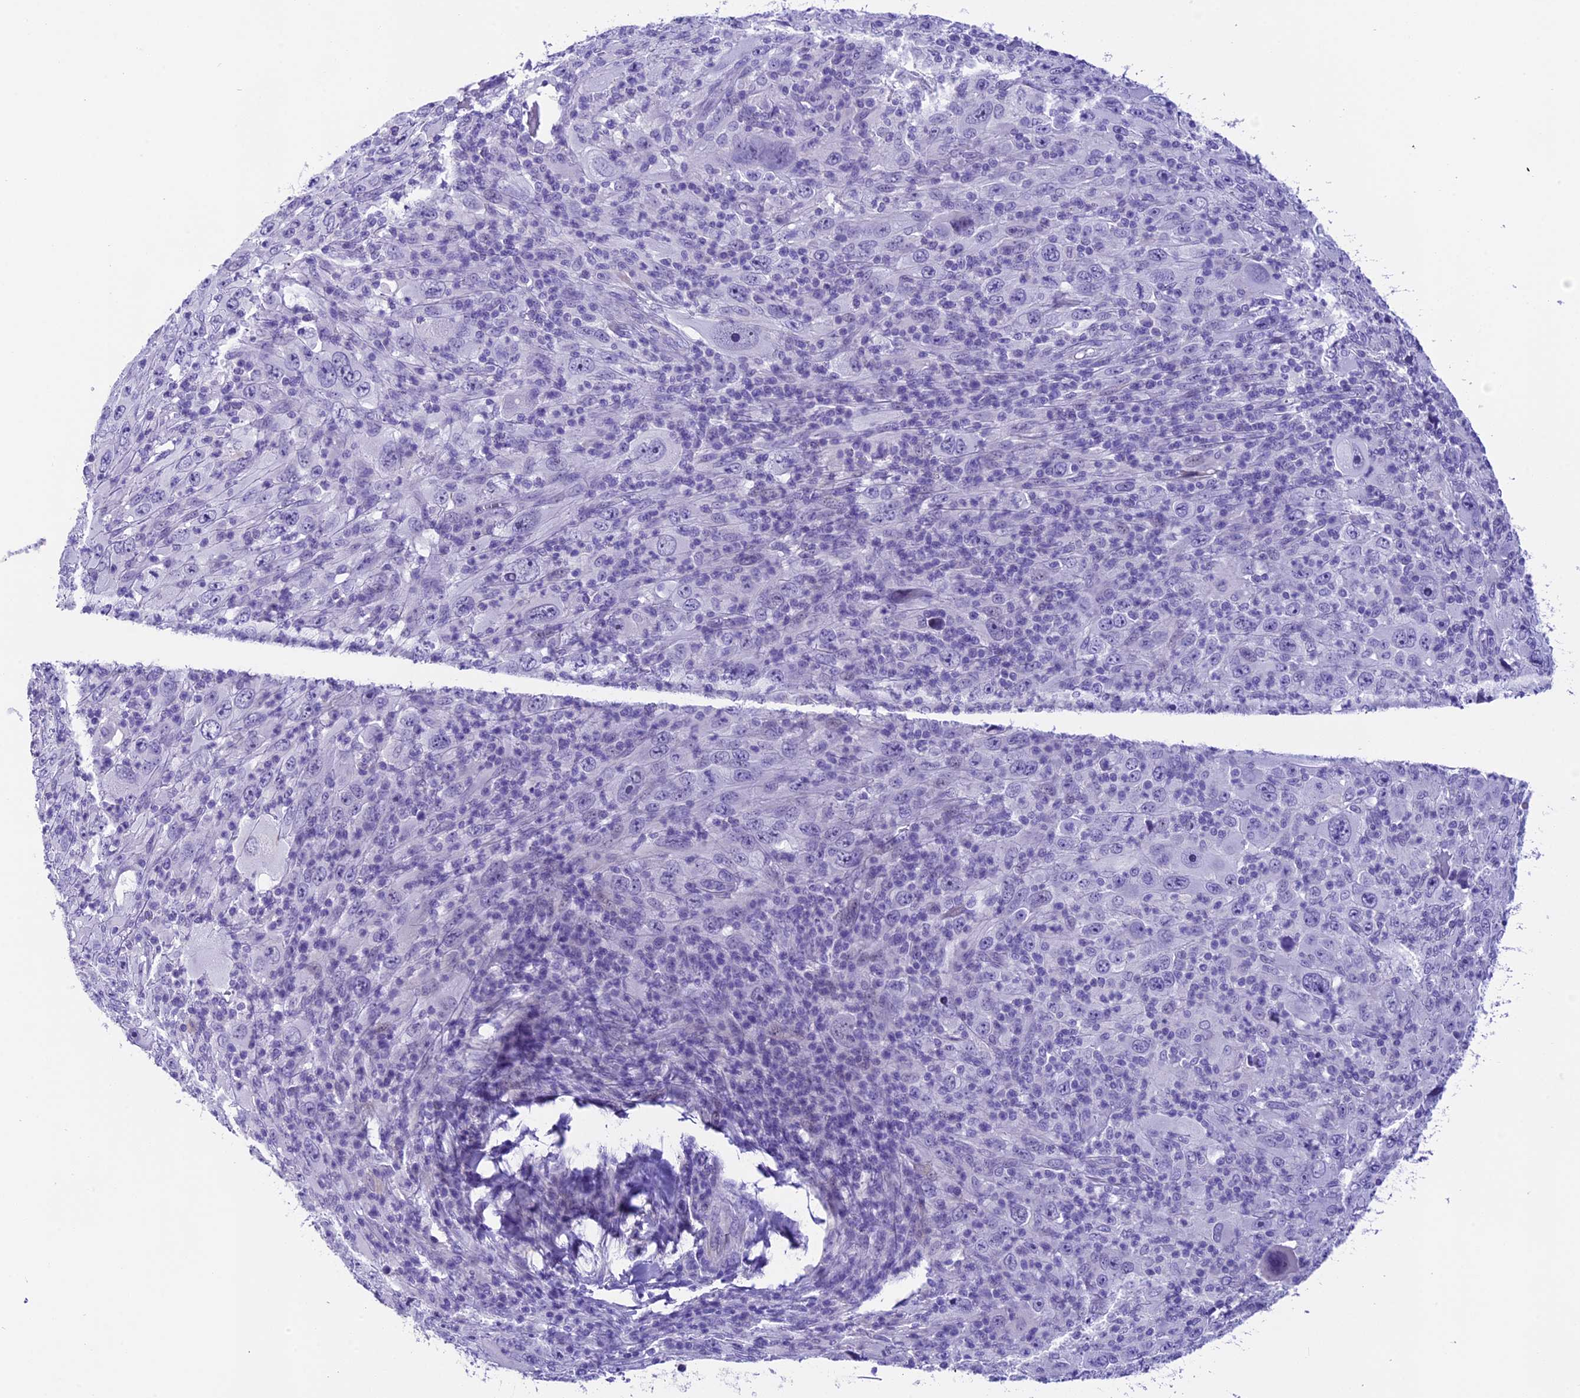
{"staining": {"intensity": "negative", "quantity": "none", "location": "none"}, "tissue": "melanoma", "cell_type": "Tumor cells", "image_type": "cancer", "snomed": [{"axis": "morphology", "description": "Malignant melanoma, Metastatic site"}, {"axis": "topography", "description": "Skin"}], "caption": "Immunohistochemistry image of melanoma stained for a protein (brown), which demonstrates no positivity in tumor cells. (Stains: DAB IHC with hematoxylin counter stain, Microscopy: brightfield microscopy at high magnification).", "gene": "PRR15", "patient": {"sex": "female", "age": 56}}